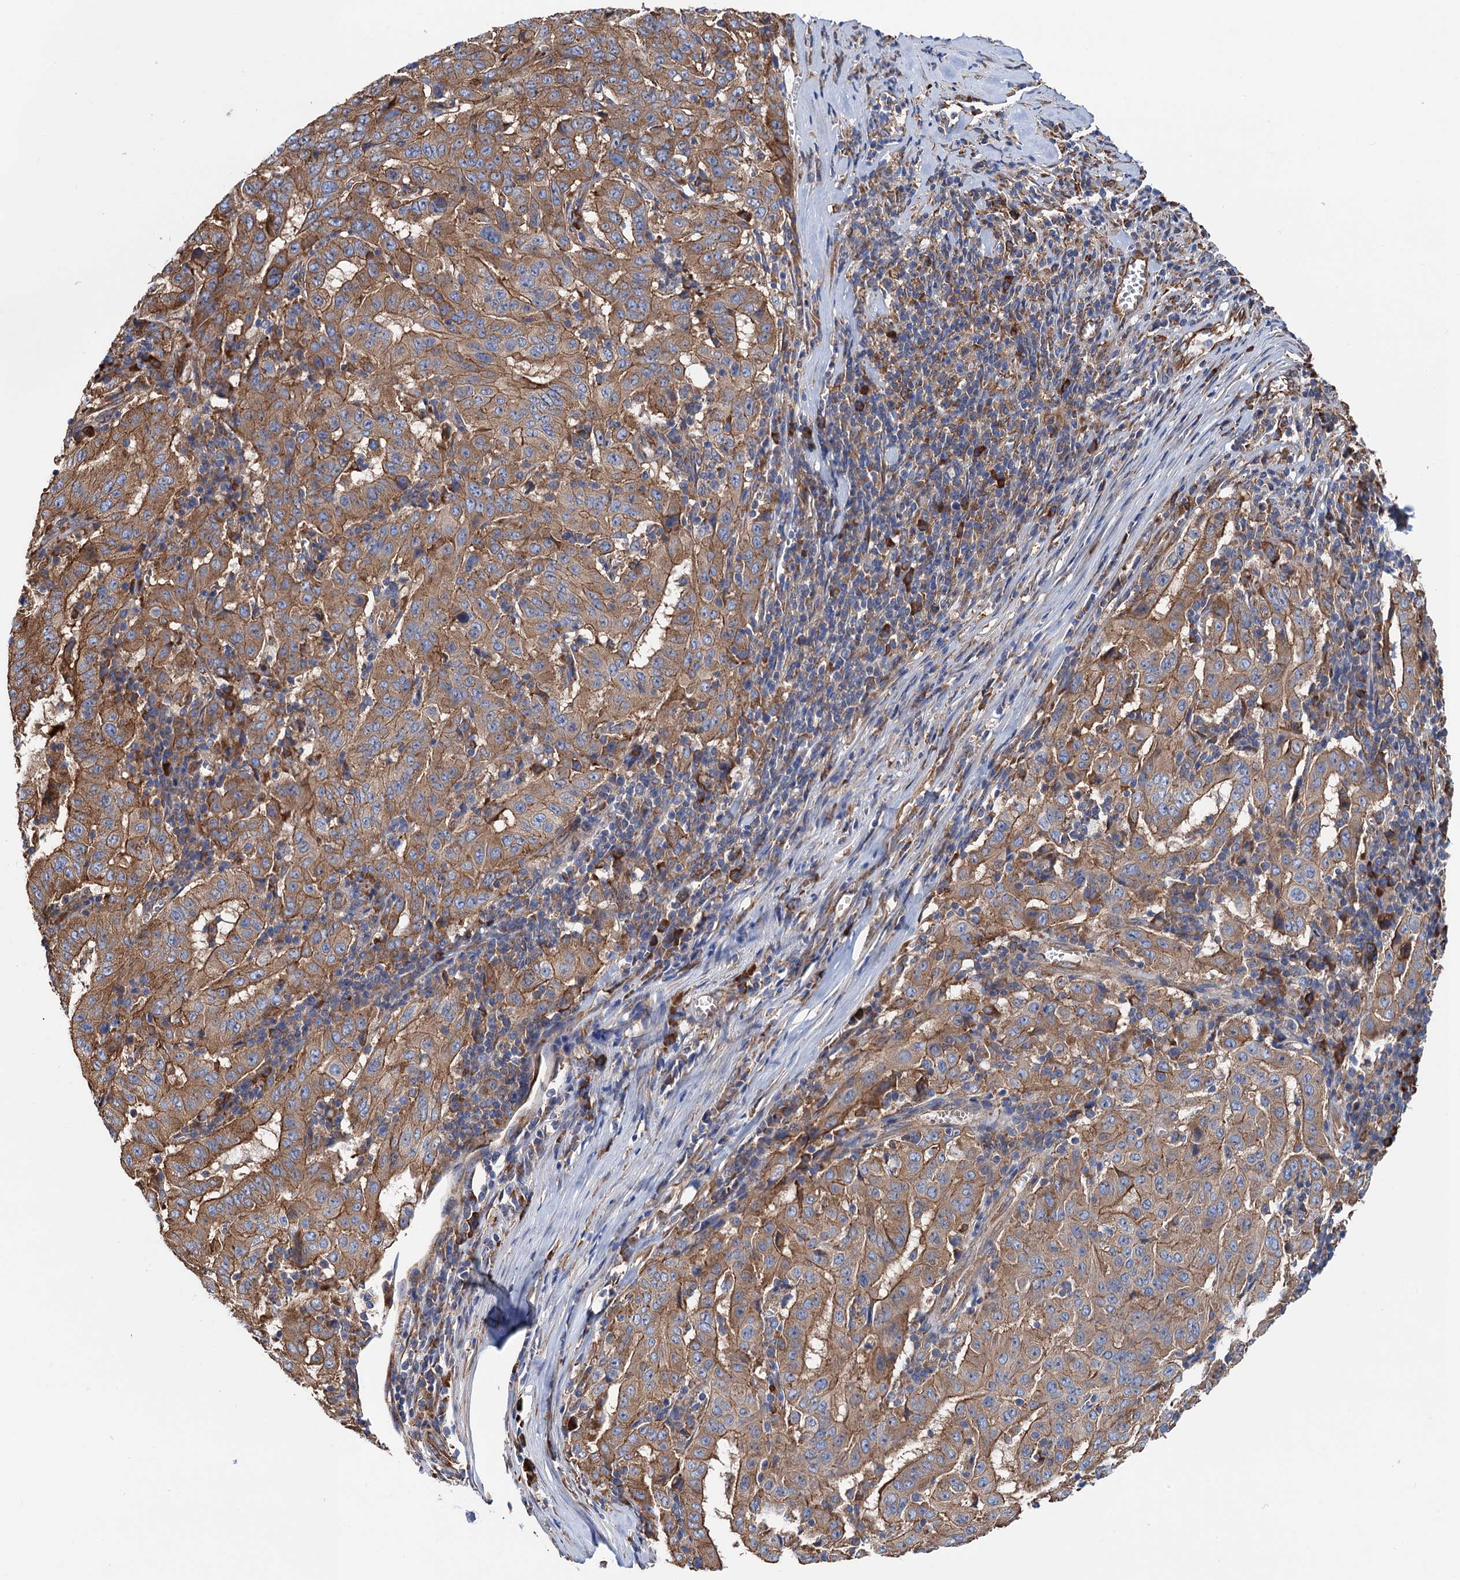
{"staining": {"intensity": "moderate", "quantity": ">75%", "location": "cytoplasmic/membranous"}, "tissue": "pancreatic cancer", "cell_type": "Tumor cells", "image_type": "cancer", "snomed": [{"axis": "morphology", "description": "Adenocarcinoma, NOS"}, {"axis": "topography", "description": "Pancreas"}], "caption": "This histopathology image shows immunohistochemistry (IHC) staining of human pancreatic cancer, with medium moderate cytoplasmic/membranous positivity in about >75% of tumor cells.", "gene": "SLC12A7", "patient": {"sex": "male", "age": 63}}